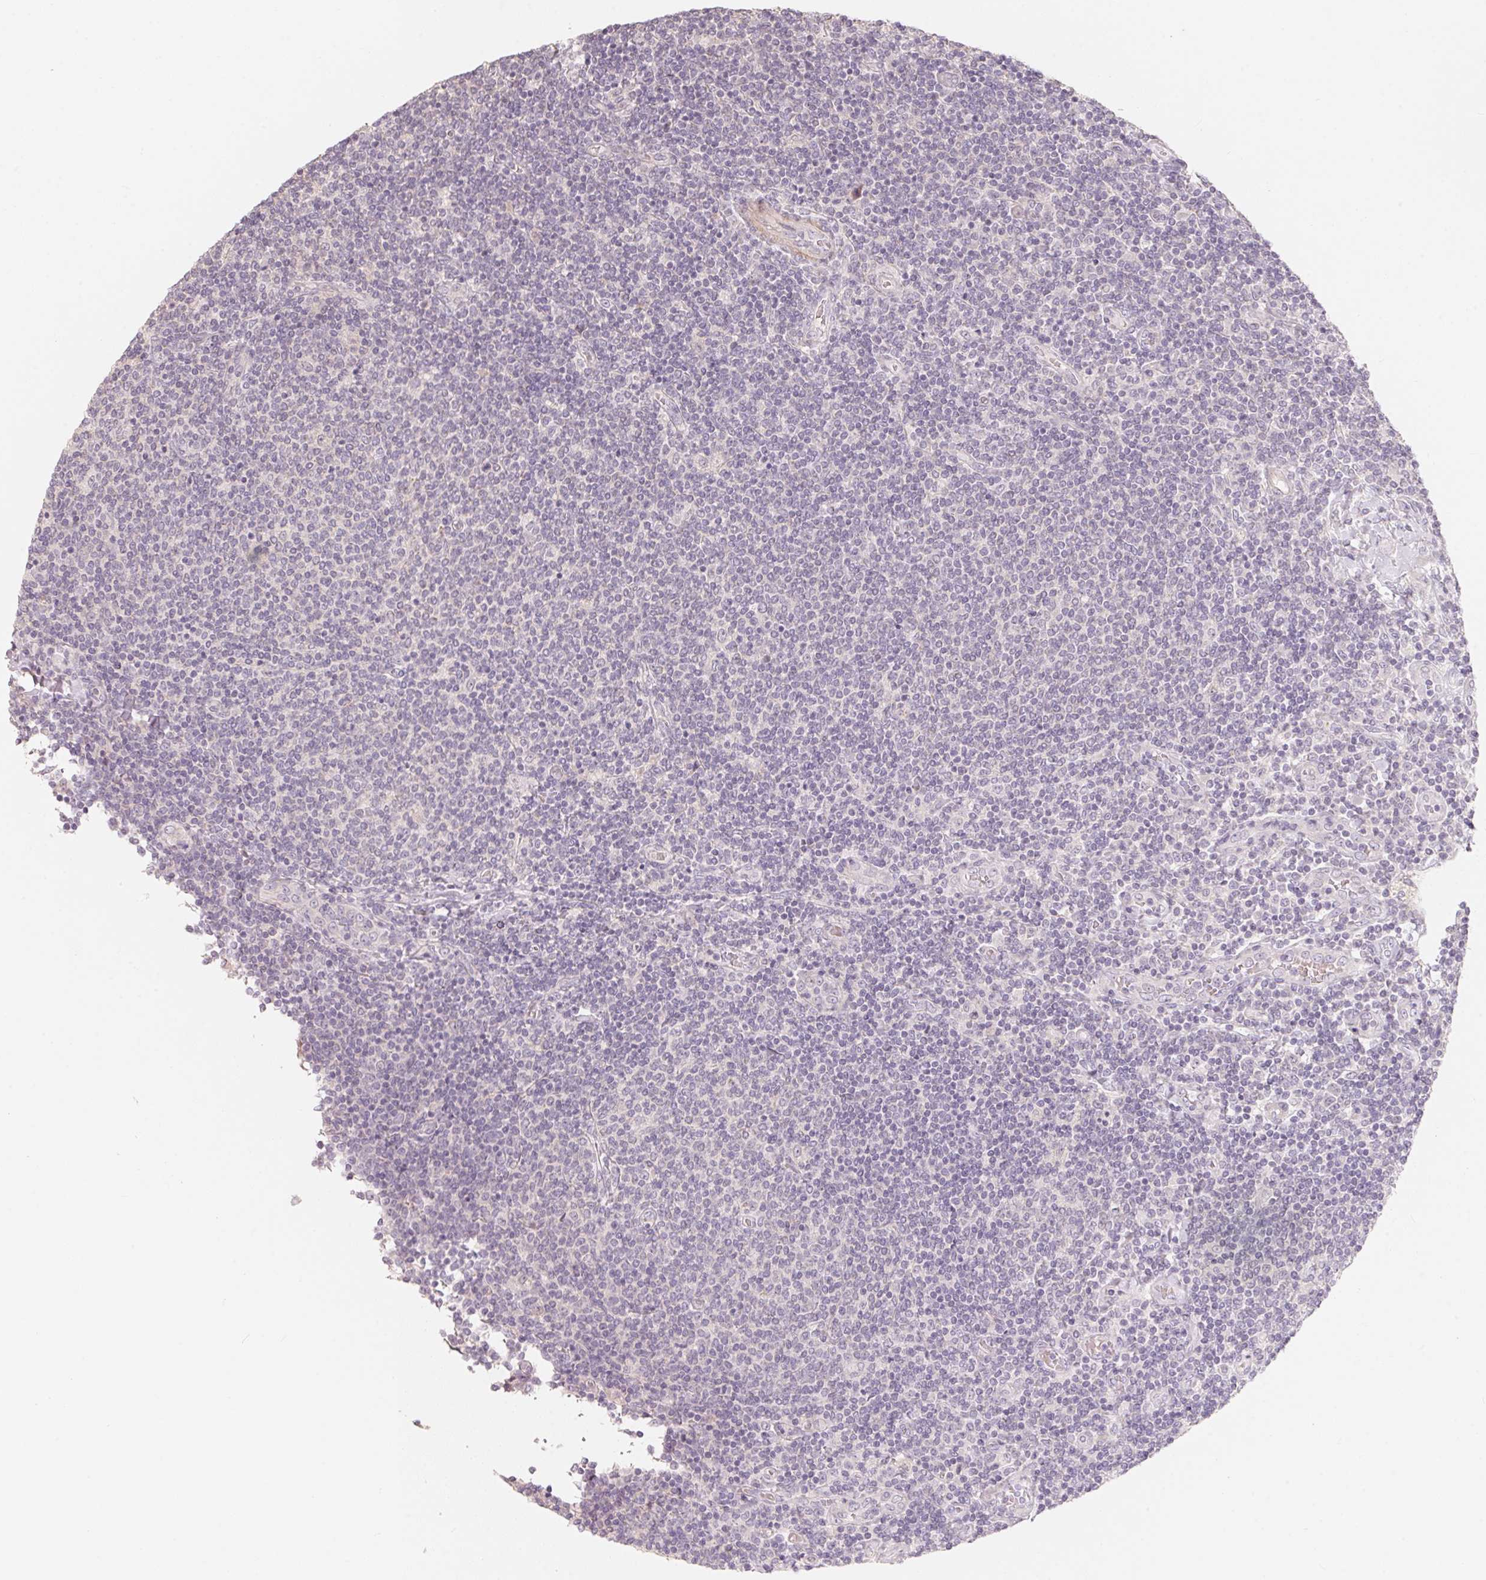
{"staining": {"intensity": "negative", "quantity": "none", "location": "none"}, "tissue": "lymphoma", "cell_type": "Tumor cells", "image_type": "cancer", "snomed": [{"axis": "morphology", "description": "Malignant lymphoma, non-Hodgkin's type, Low grade"}, {"axis": "topography", "description": "Lymph node"}], "caption": "IHC of human lymphoma exhibits no positivity in tumor cells.", "gene": "TP53AIP1", "patient": {"sex": "male", "age": 52}}